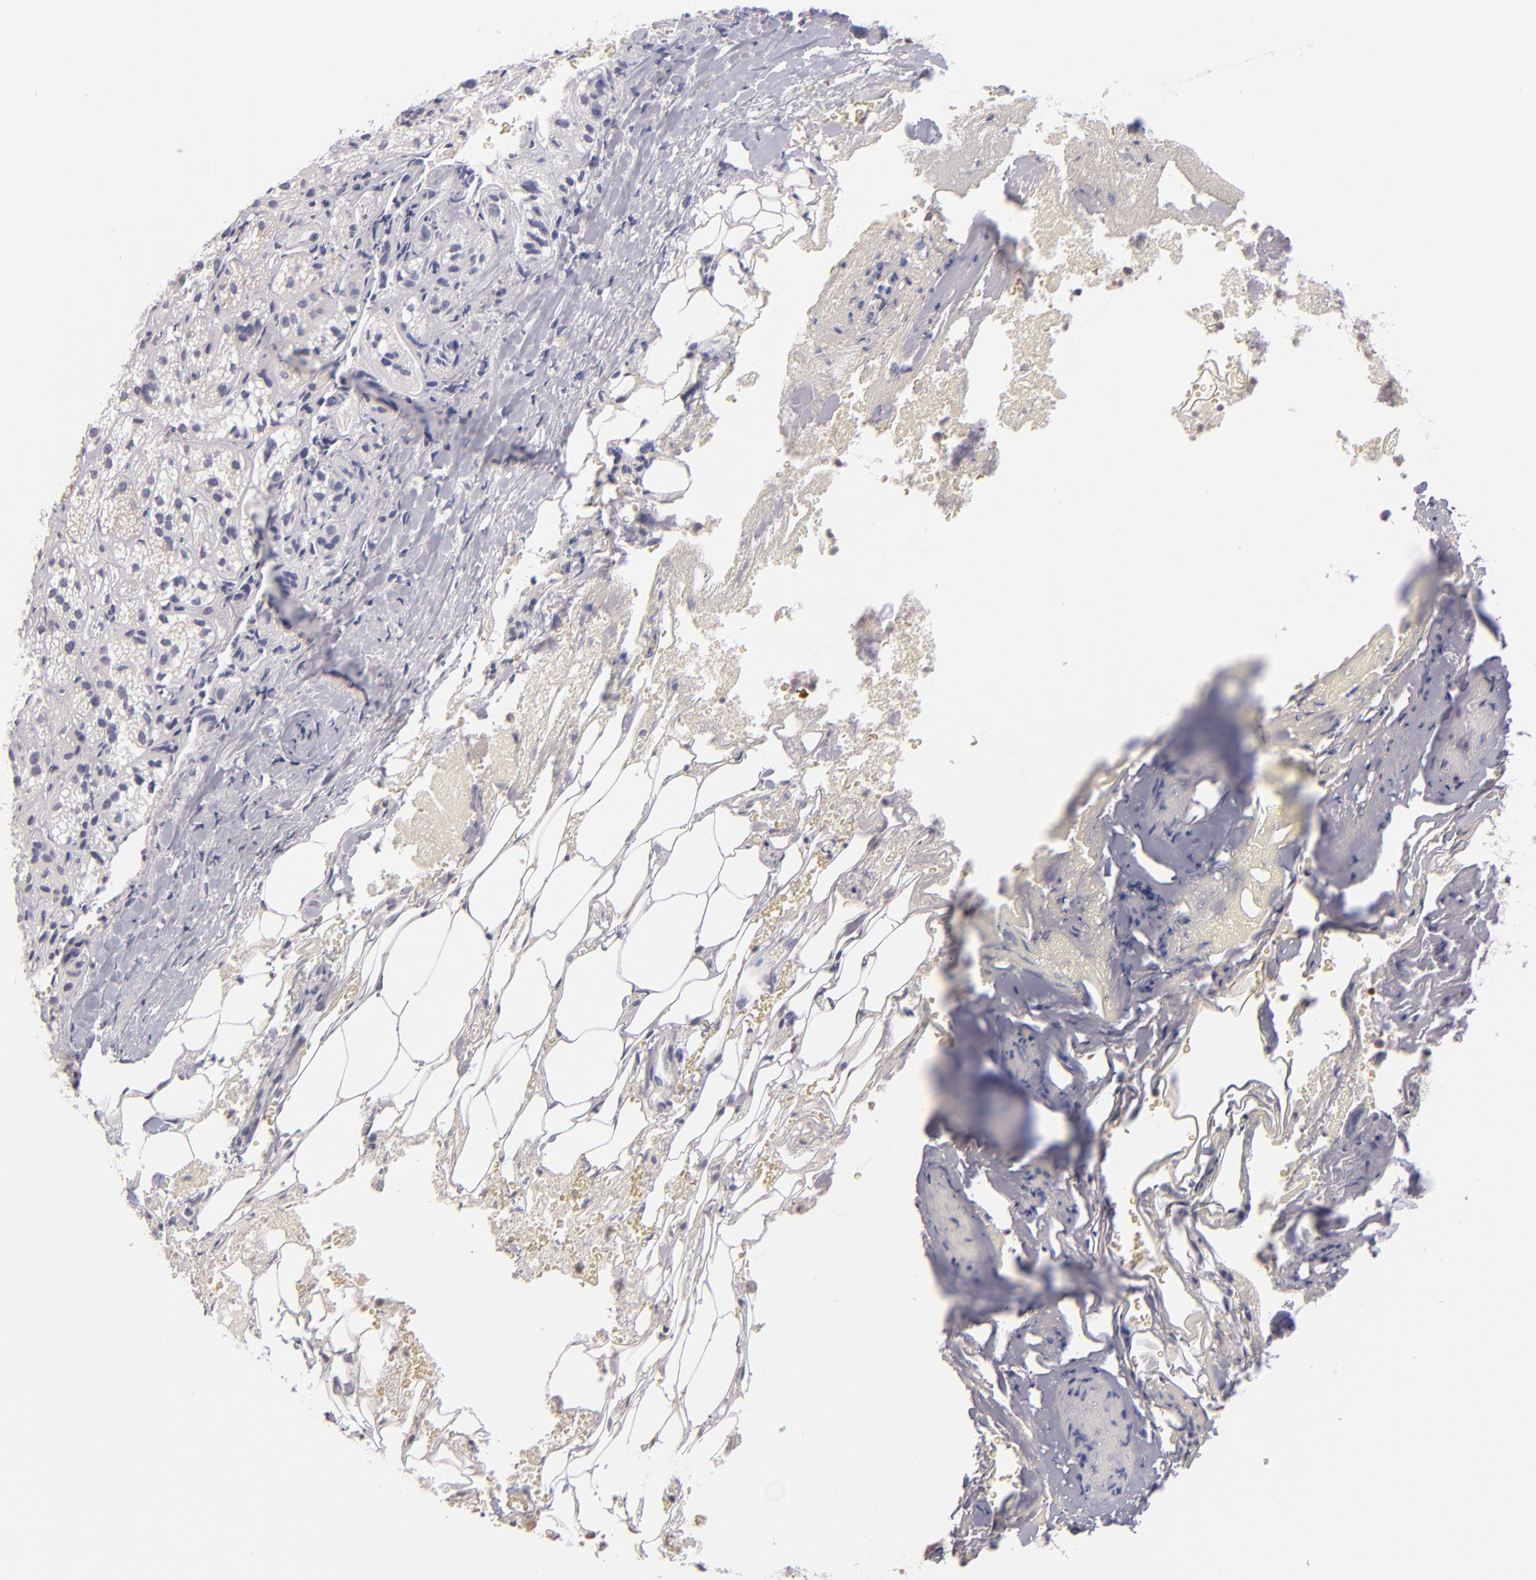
{"staining": {"intensity": "negative", "quantity": "none", "location": "none"}, "tissue": "adrenal gland", "cell_type": "Glandular cells", "image_type": "normal", "snomed": [{"axis": "morphology", "description": "Normal tissue, NOS"}, {"axis": "topography", "description": "Adrenal gland"}], "caption": "The photomicrograph displays no significant staining in glandular cells of adrenal gland.", "gene": "IL2RA", "patient": {"sex": "female", "age": 71}}